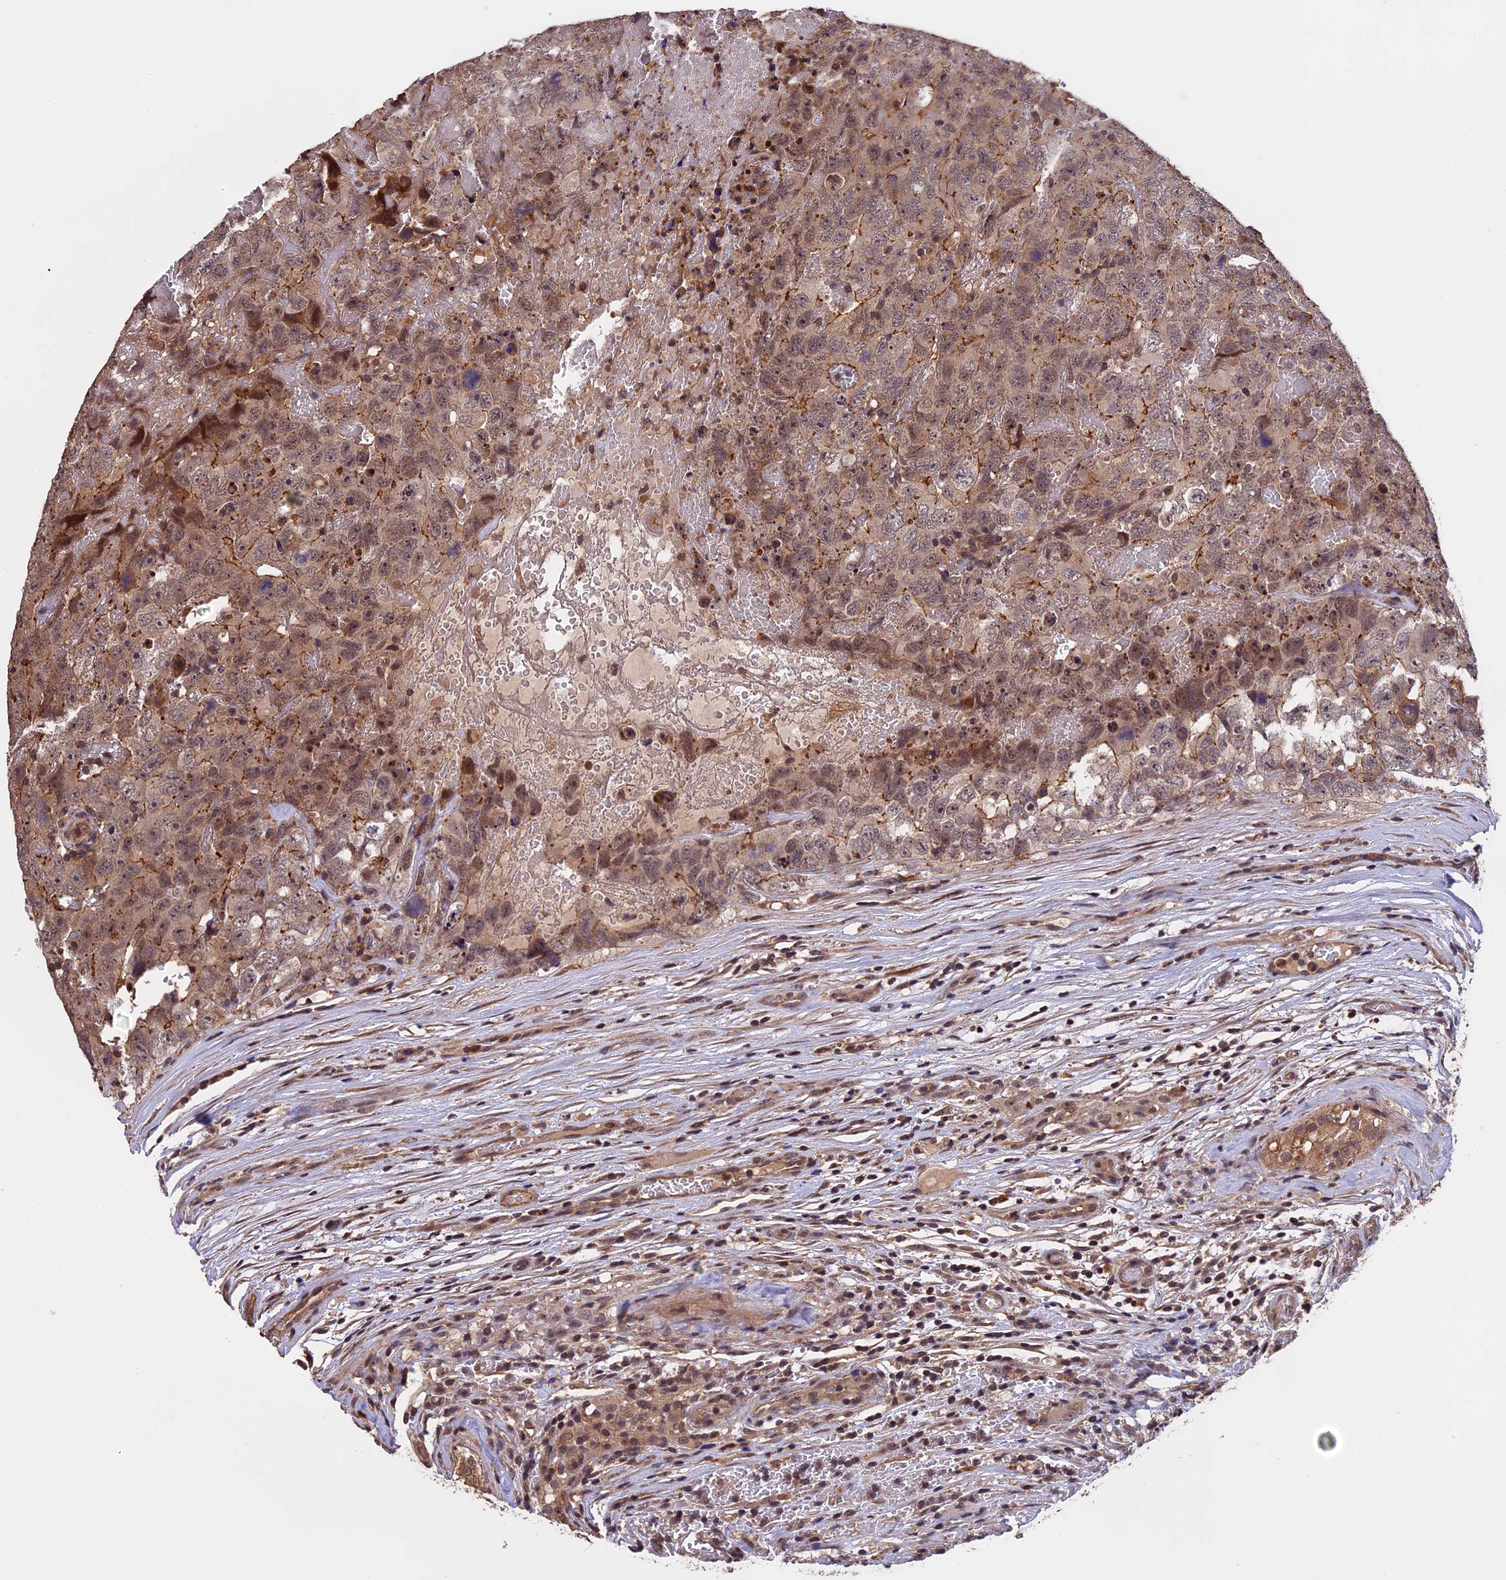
{"staining": {"intensity": "weak", "quantity": ">75%", "location": "cytoplasmic/membranous"}, "tissue": "testis cancer", "cell_type": "Tumor cells", "image_type": "cancer", "snomed": [{"axis": "morphology", "description": "Carcinoma, Embryonal, NOS"}, {"axis": "topography", "description": "Testis"}], "caption": "Embryonal carcinoma (testis) tissue demonstrates weak cytoplasmic/membranous expression in approximately >75% of tumor cells", "gene": "PKD2L2", "patient": {"sex": "male", "age": 45}}